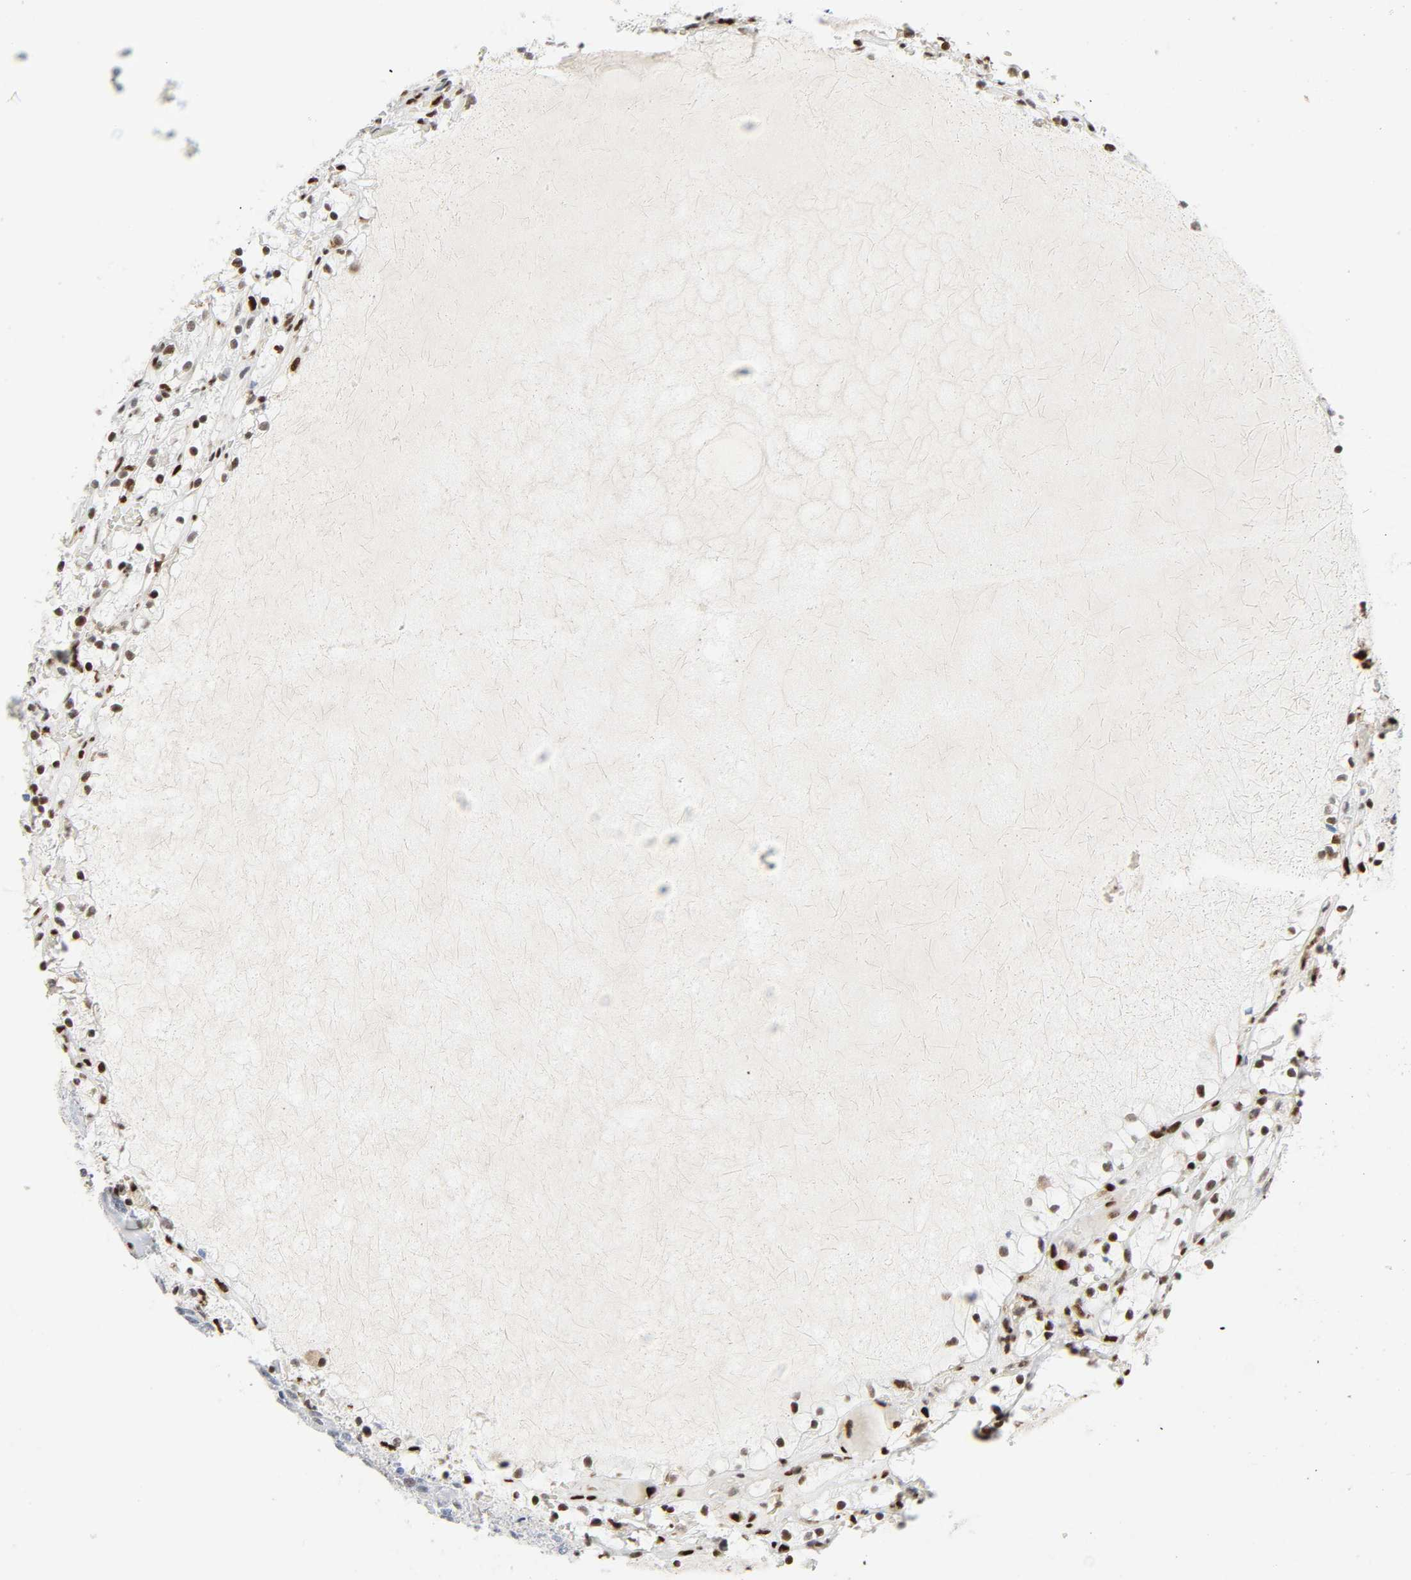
{"staining": {"intensity": "moderate", "quantity": "25%-75%", "location": "nuclear"}, "tissue": "renal cancer", "cell_type": "Tumor cells", "image_type": "cancer", "snomed": [{"axis": "morphology", "description": "Adenocarcinoma, NOS"}, {"axis": "topography", "description": "Kidney"}], "caption": "Renal cancer stained with DAB (3,3'-diaminobenzidine) immunohistochemistry exhibits medium levels of moderate nuclear staining in about 25%-75% of tumor cells.", "gene": "WAS", "patient": {"sex": "female", "age": 60}}